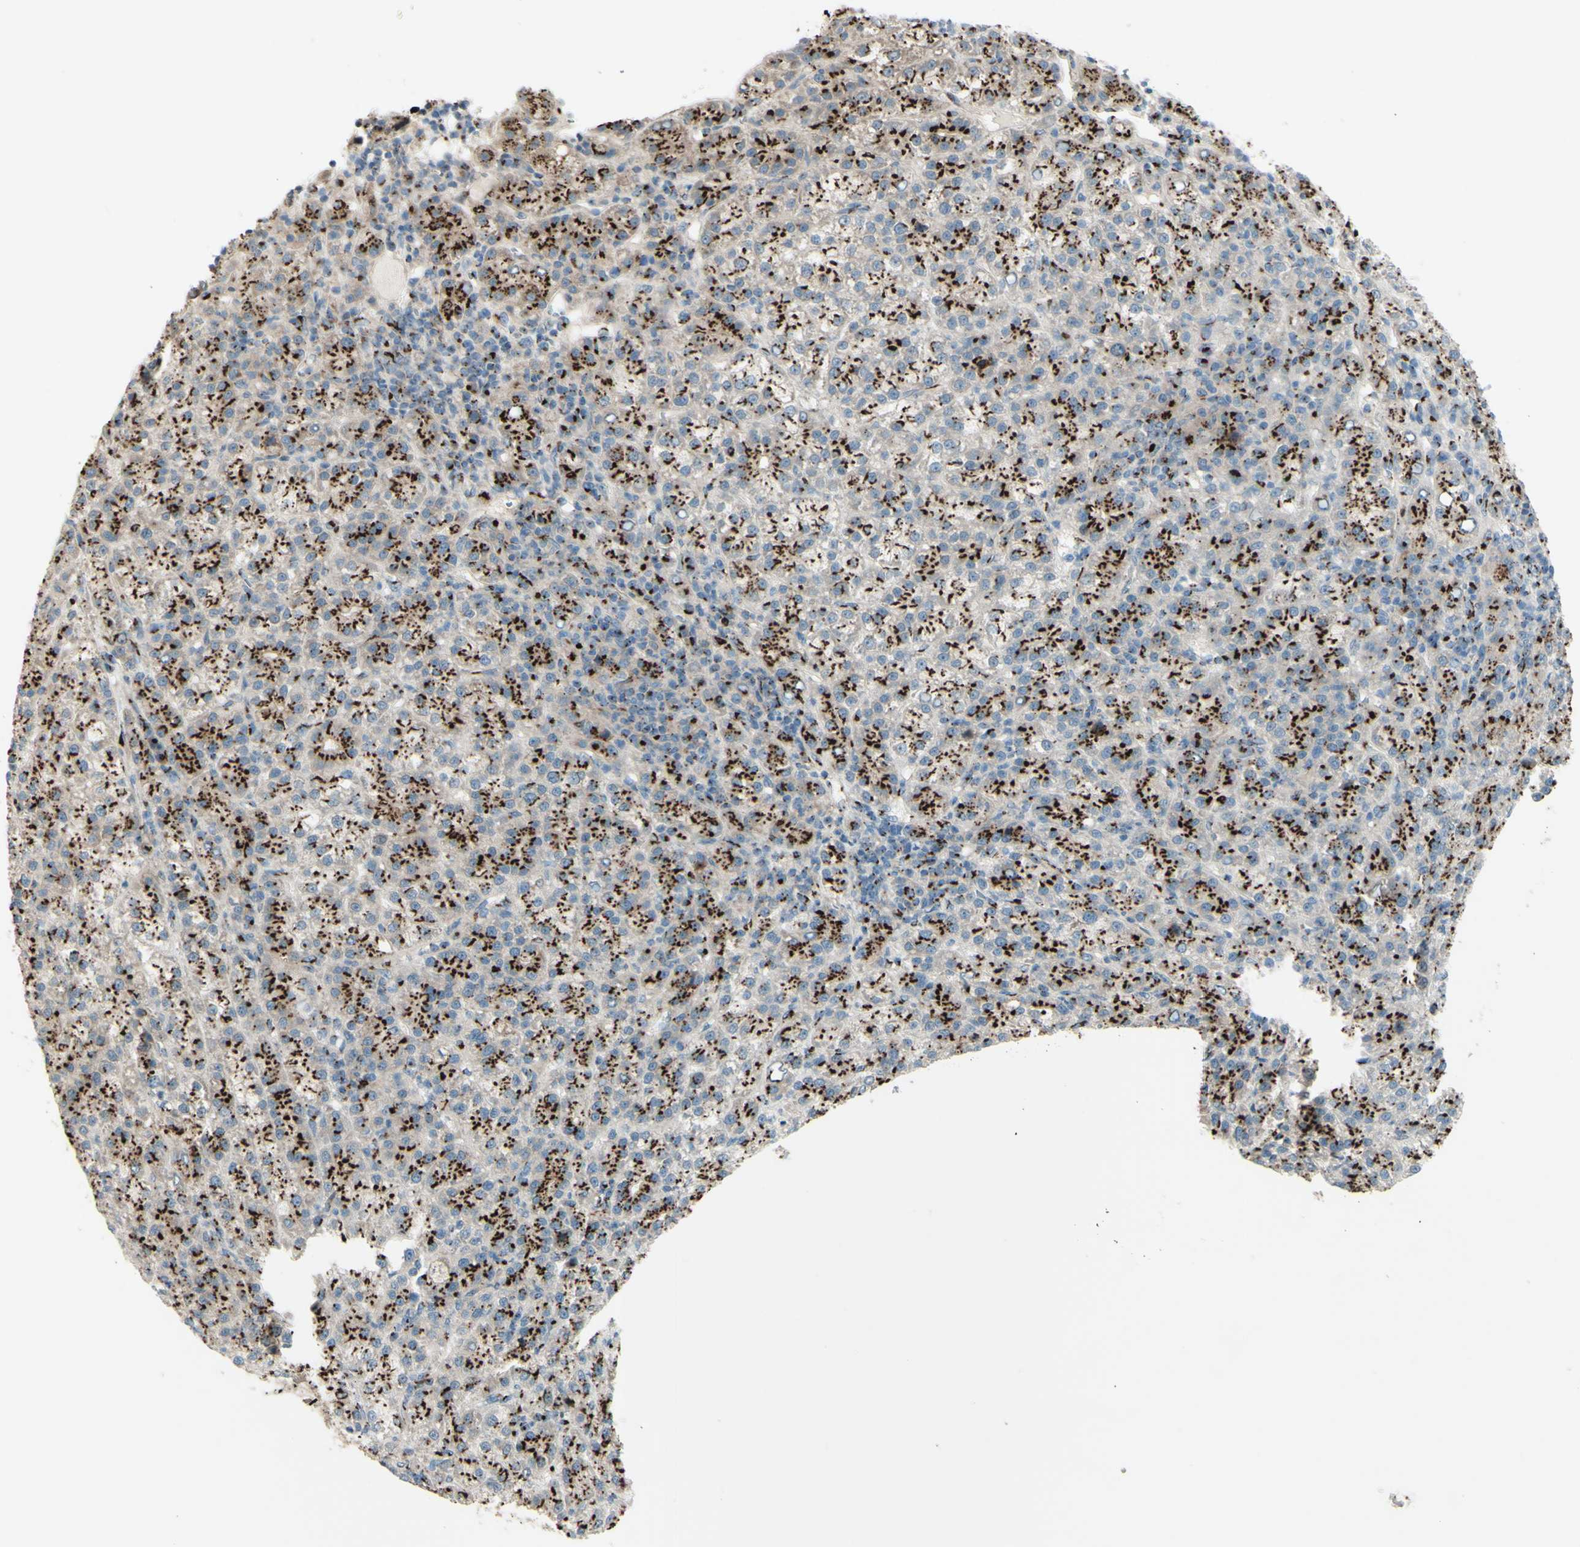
{"staining": {"intensity": "moderate", "quantity": ">75%", "location": "cytoplasmic/membranous"}, "tissue": "liver cancer", "cell_type": "Tumor cells", "image_type": "cancer", "snomed": [{"axis": "morphology", "description": "Carcinoma, Hepatocellular, NOS"}, {"axis": "topography", "description": "Liver"}], "caption": "An image of human liver cancer stained for a protein displays moderate cytoplasmic/membranous brown staining in tumor cells.", "gene": "BPNT2", "patient": {"sex": "female", "age": 58}}